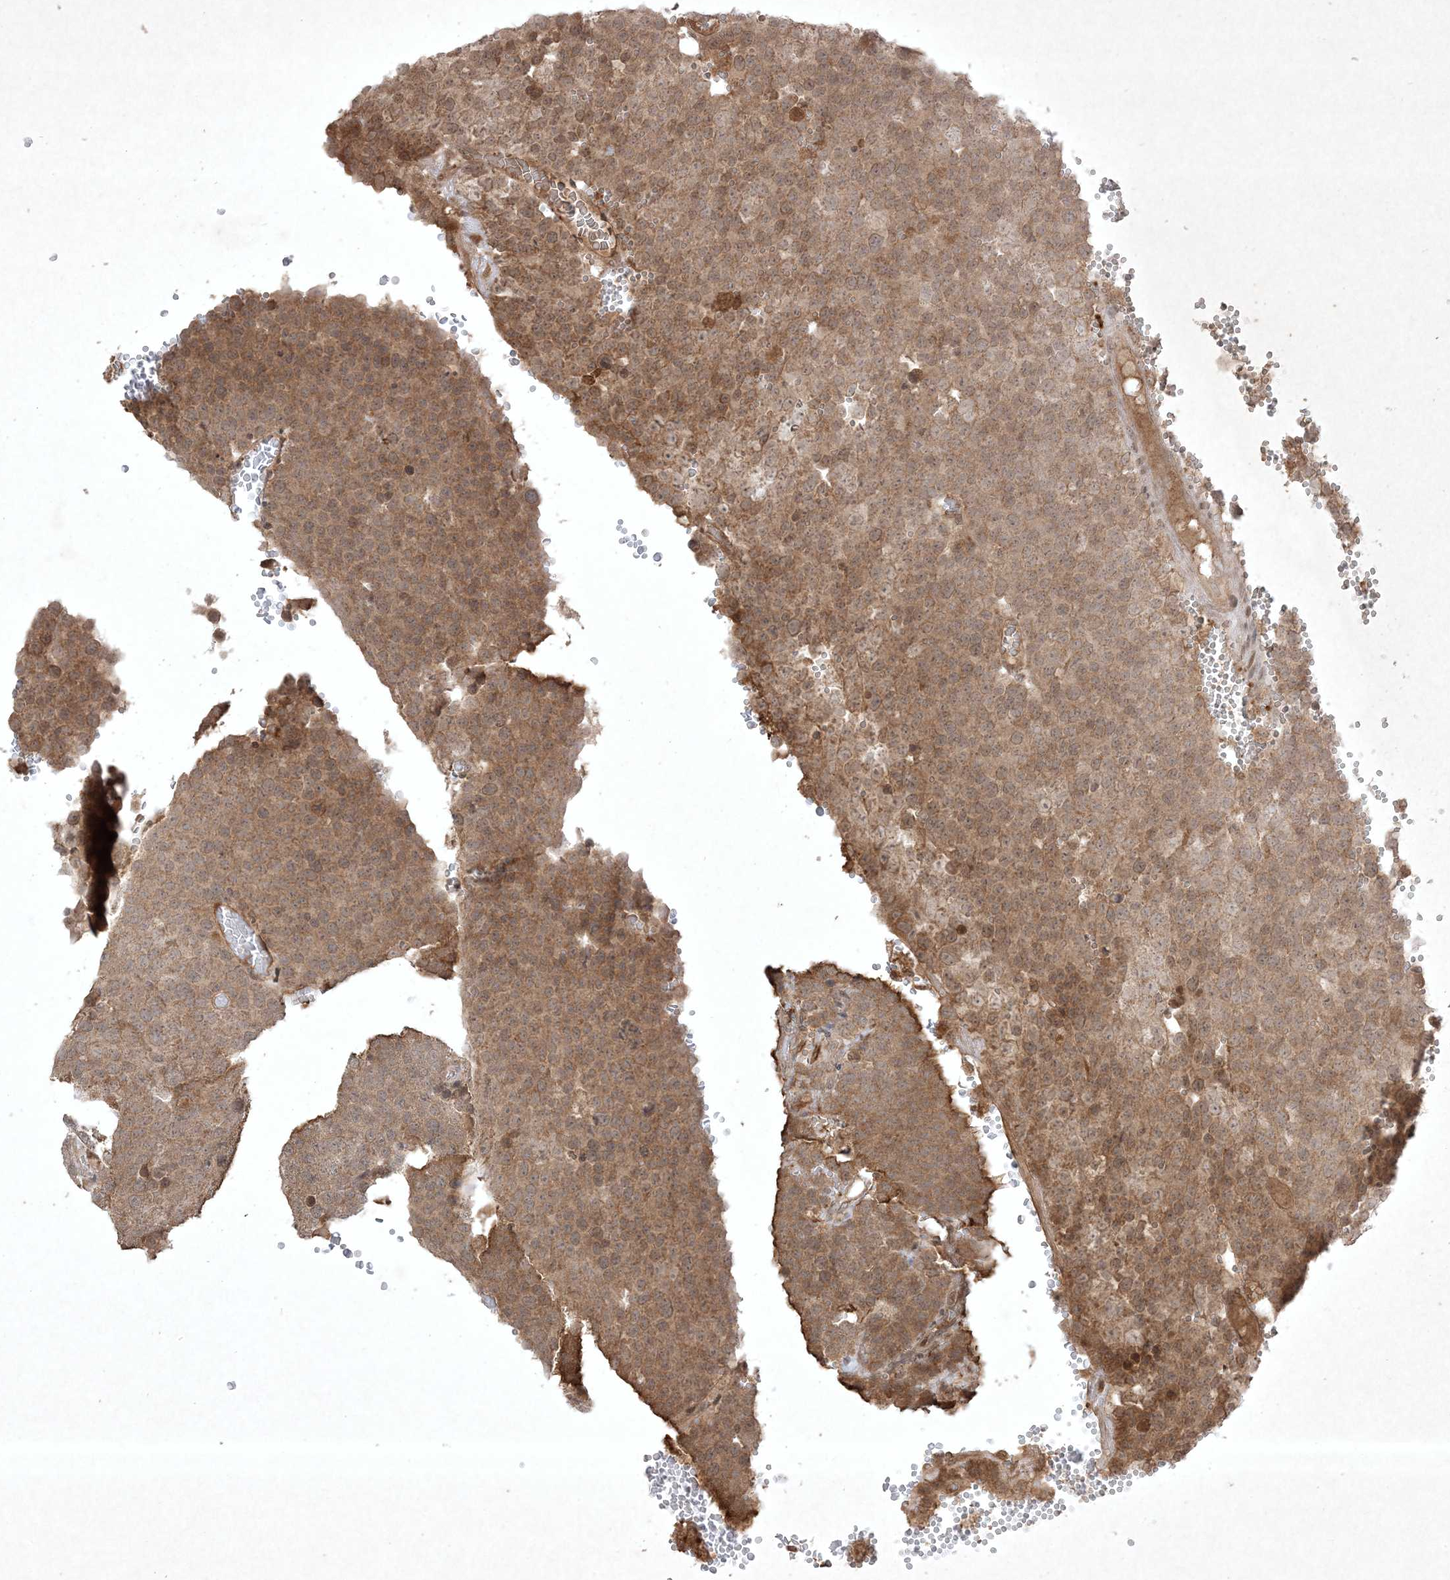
{"staining": {"intensity": "moderate", "quantity": "25%-75%", "location": "cytoplasmic/membranous"}, "tissue": "testis cancer", "cell_type": "Tumor cells", "image_type": "cancer", "snomed": [{"axis": "morphology", "description": "Seminoma, NOS"}, {"axis": "topography", "description": "Testis"}], "caption": "Testis cancer (seminoma) stained with a brown dye displays moderate cytoplasmic/membranous positive staining in approximately 25%-75% of tumor cells.", "gene": "PTK6", "patient": {"sex": "male", "age": 71}}